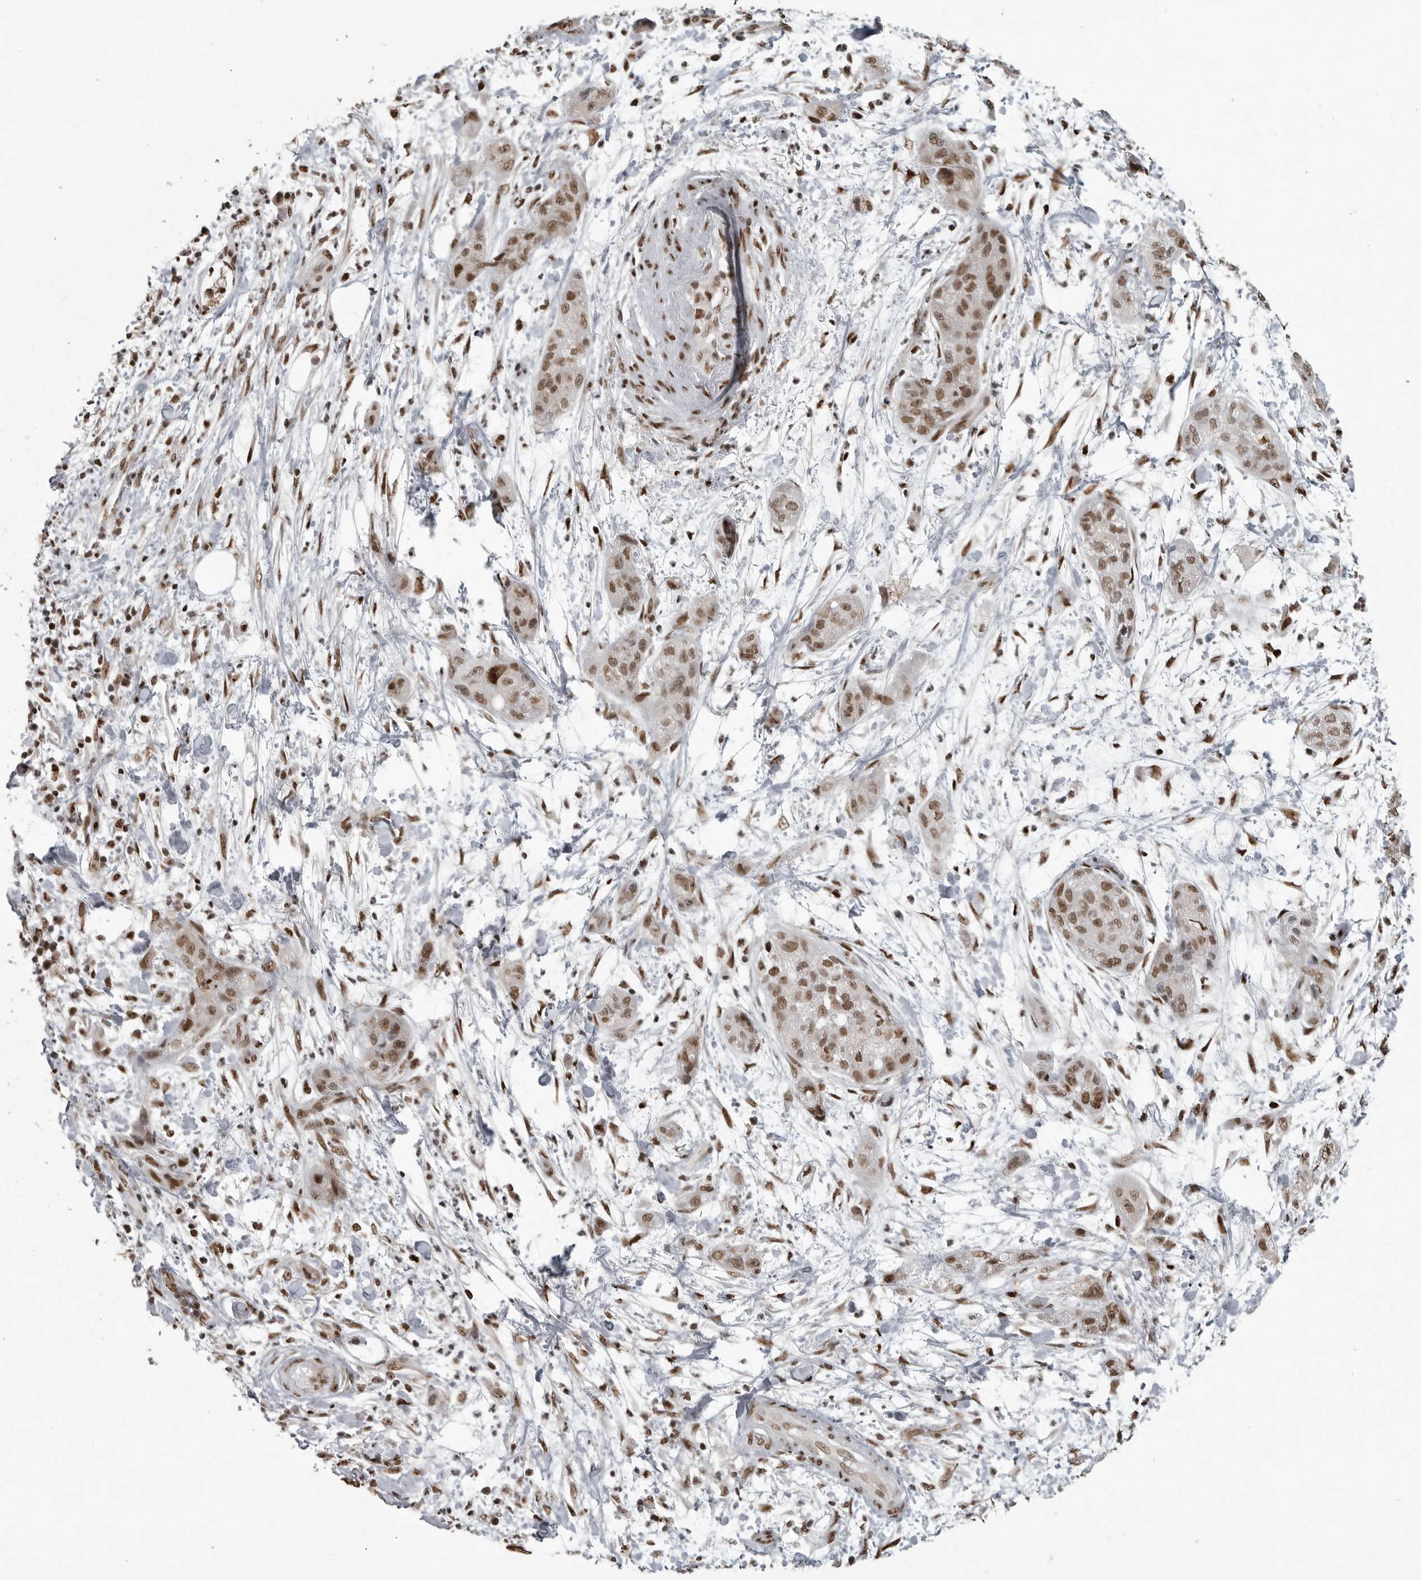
{"staining": {"intensity": "moderate", "quantity": ">75%", "location": "nuclear"}, "tissue": "pancreatic cancer", "cell_type": "Tumor cells", "image_type": "cancer", "snomed": [{"axis": "morphology", "description": "Adenocarcinoma, NOS"}, {"axis": "topography", "description": "Pancreas"}], "caption": "A histopathology image showing moderate nuclear expression in approximately >75% of tumor cells in pancreatic cancer, as visualized by brown immunohistochemical staining.", "gene": "YAF2", "patient": {"sex": "female", "age": 78}}